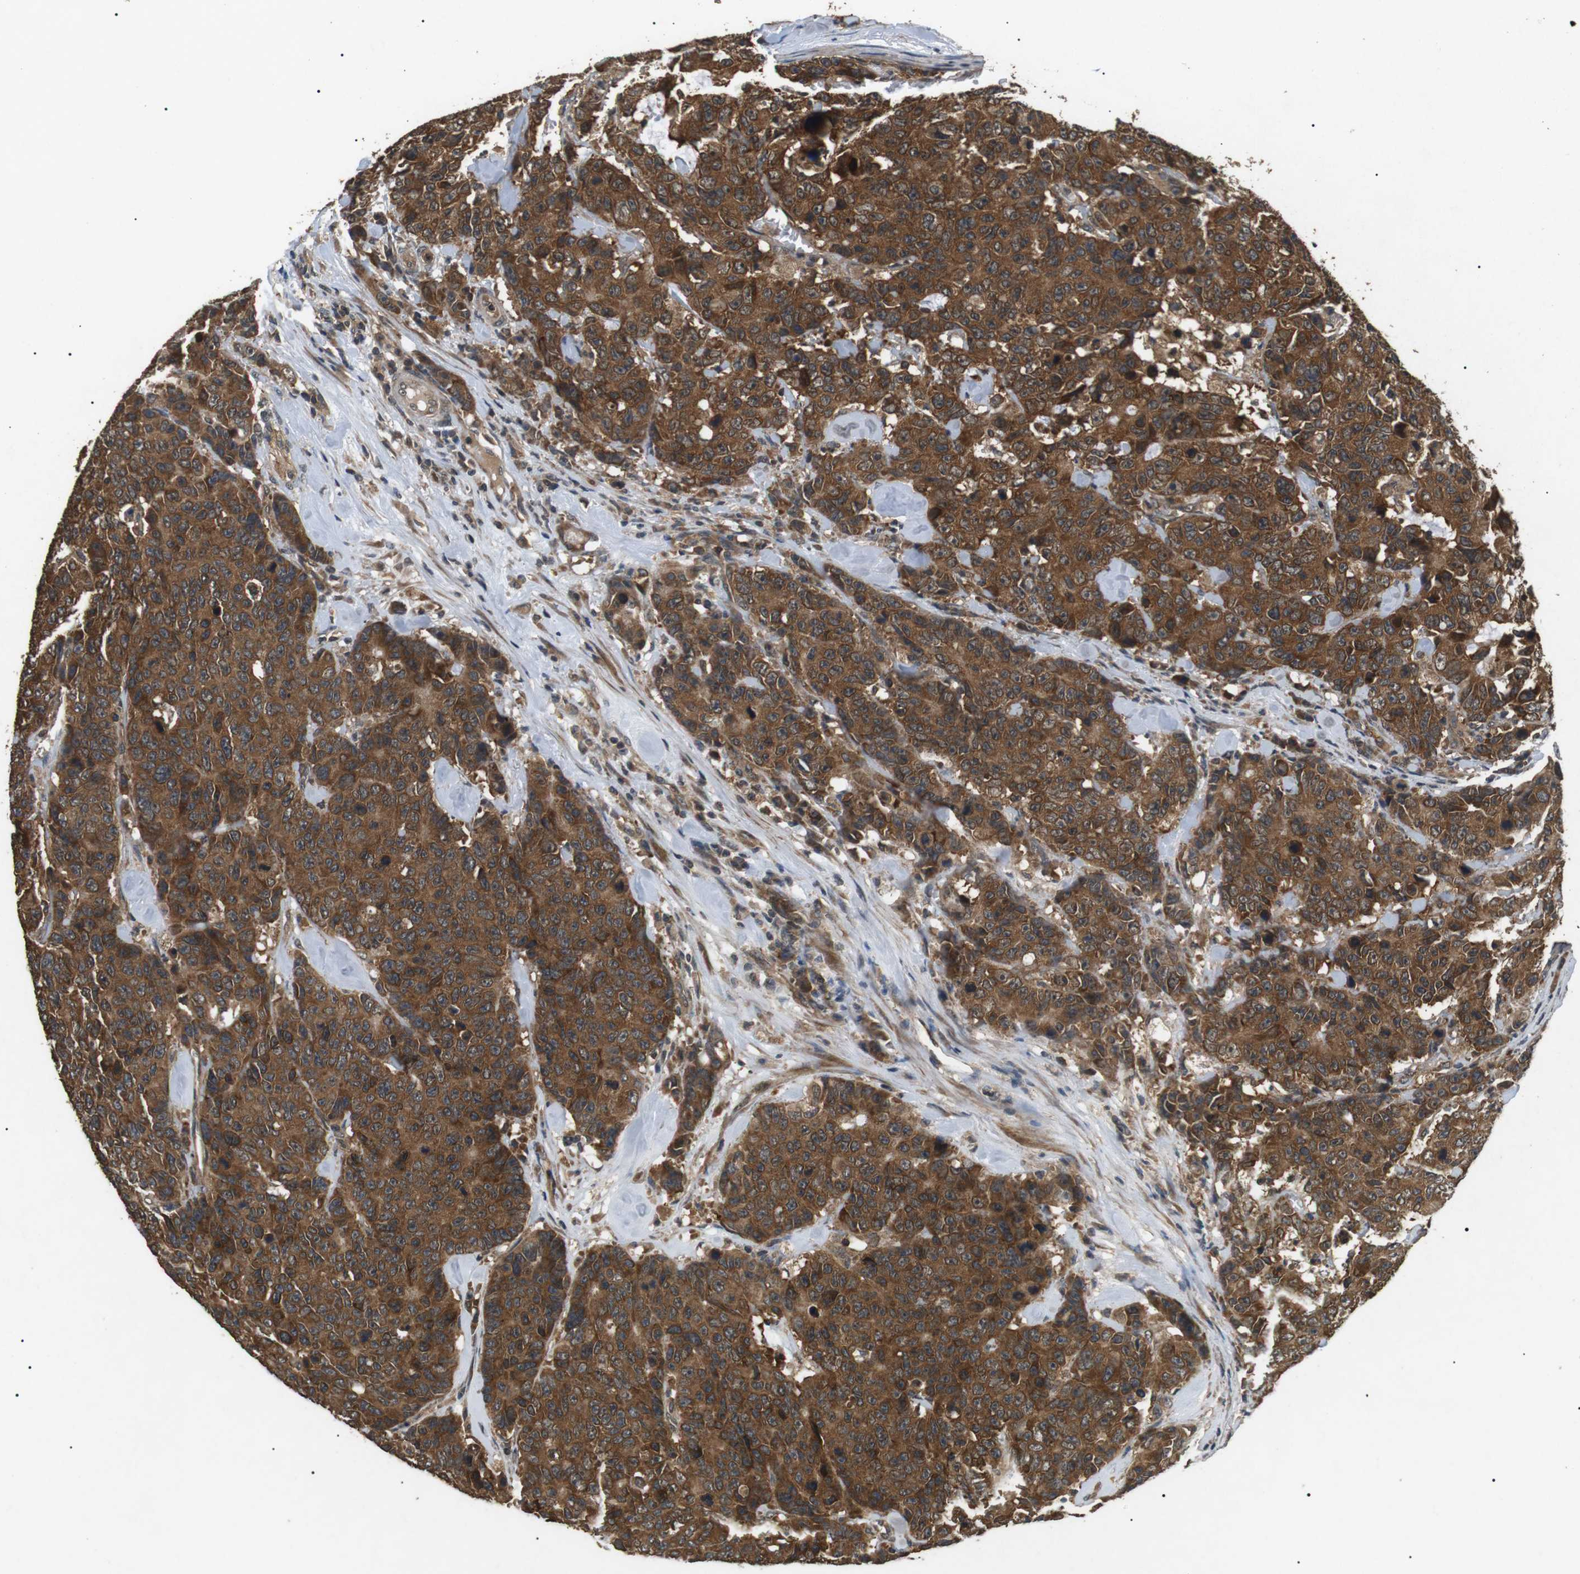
{"staining": {"intensity": "strong", "quantity": ">75%", "location": "cytoplasmic/membranous"}, "tissue": "colorectal cancer", "cell_type": "Tumor cells", "image_type": "cancer", "snomed": [{"axis": "morphology", "description": "Adenocarcinoma, NOS"}, {"axis": "topography", "description": "Colon"}], "caption": "This photomicrograph displays immunohistochemistry (IHC) staining of human colorectal adenocarcinoma, with high strong cytoplasmic/membranous positivity in about >75% of tumor cells.", "gene": "TBC1D15", "patient": {"sex": "female", "age": 86}}